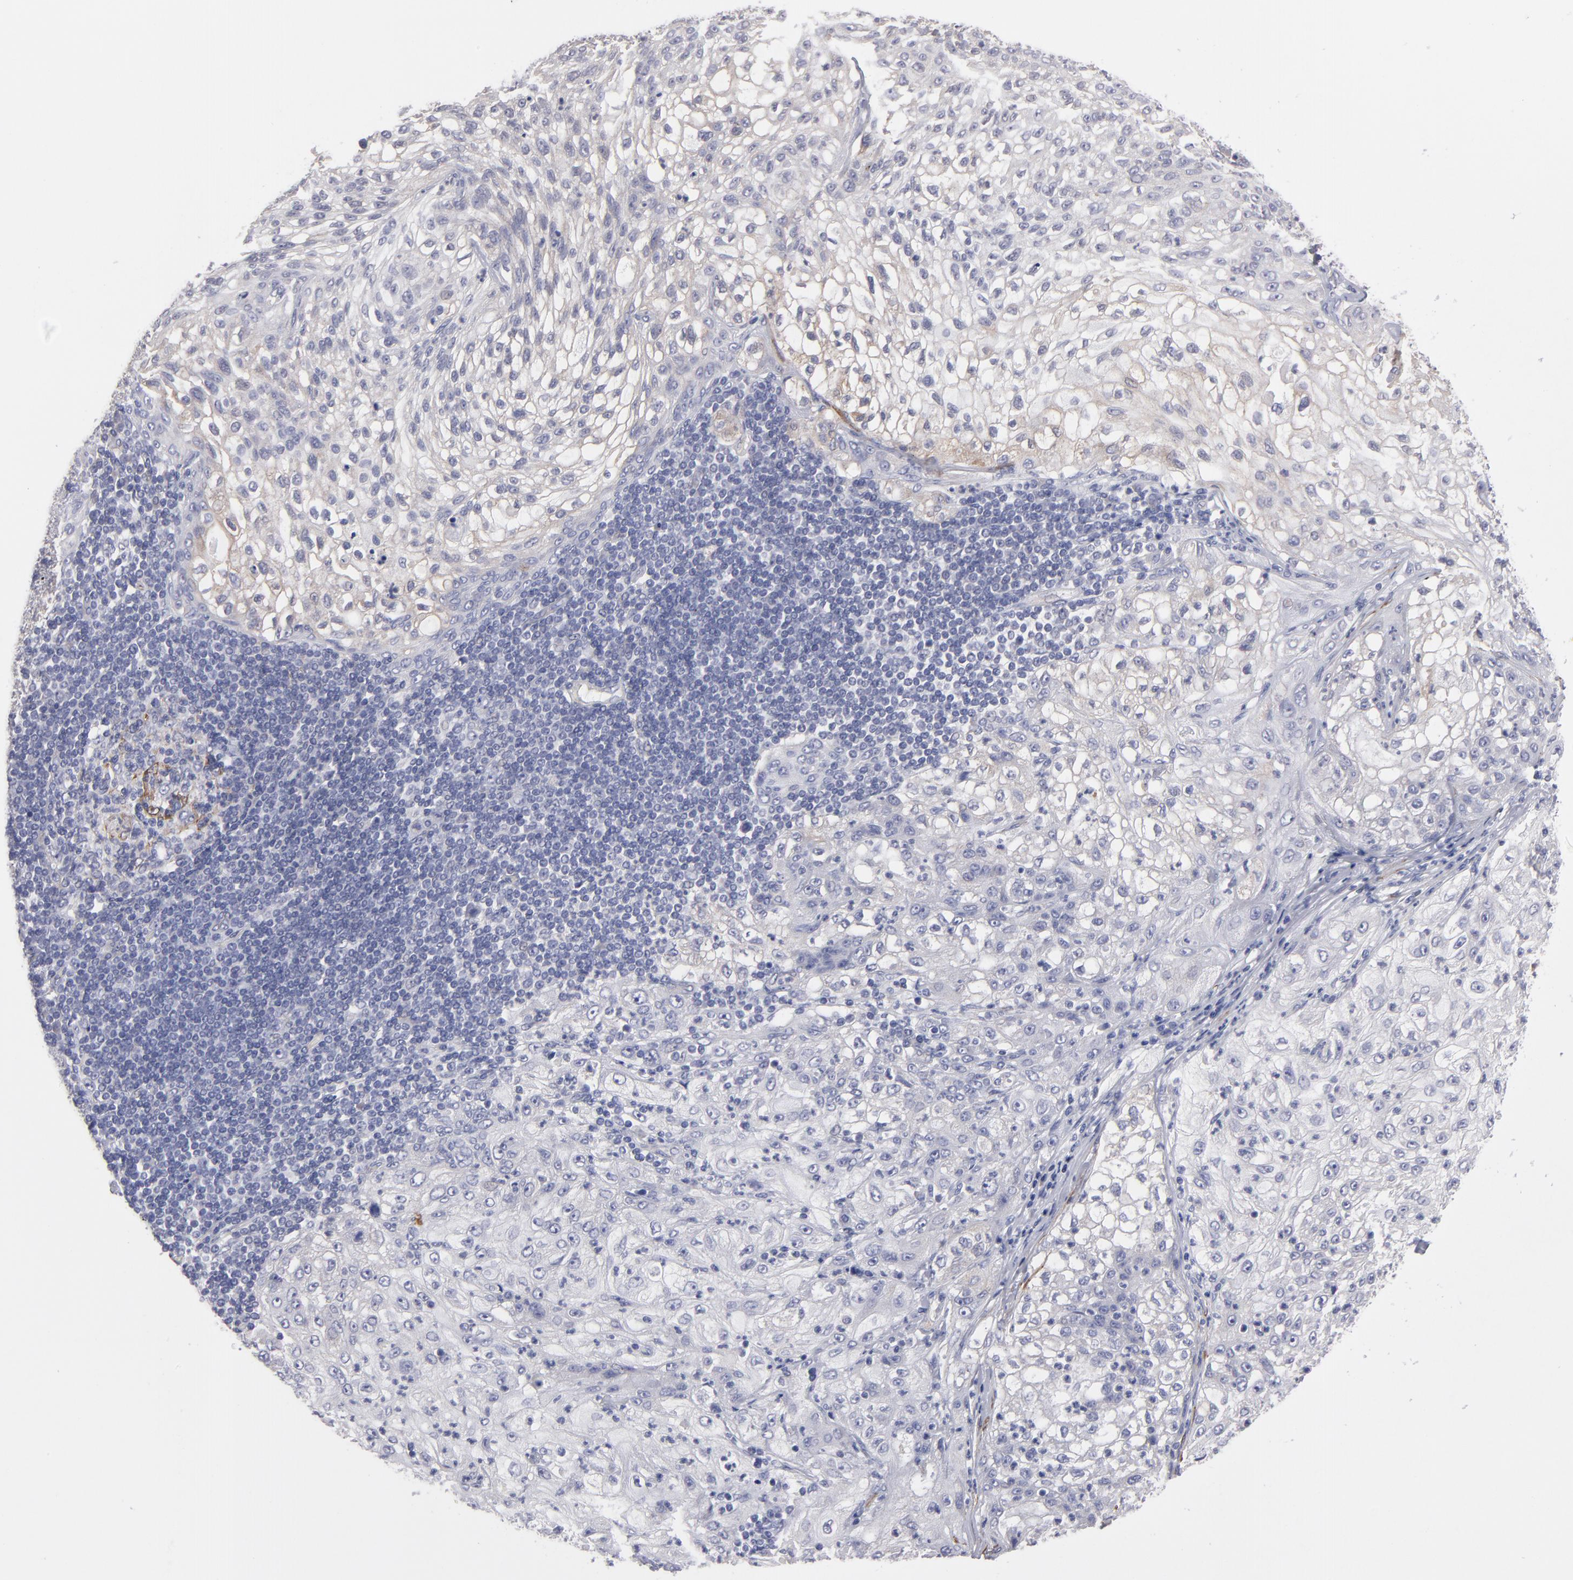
{"staining": {"intensity": "weak", "quantity": "<25%", "location": "cytoplasmic/membranous"}, "tissue": "lung cancer", "cell_type": "Tumor cells", "image_type": "cancer", "snomed": [{"axis": "morphology", "description": "Inflammation, NOS"}, {"axis": "morphology", "description": "Squamous cell carcinoma, NOS"}, {"axis": "topography", "description": "Lymph node"}, {"axis": "topography", "description": "Soft tissue"}, {"axis": "topography", "description": "Lung"}], "caption": "A micrograph of human lung cancer is negative for staining in tumor cells. (DAB immunohistochemistry, high magnification).", "gene": "SLMAP", "patient": {"sex": "male", "age": 66}}